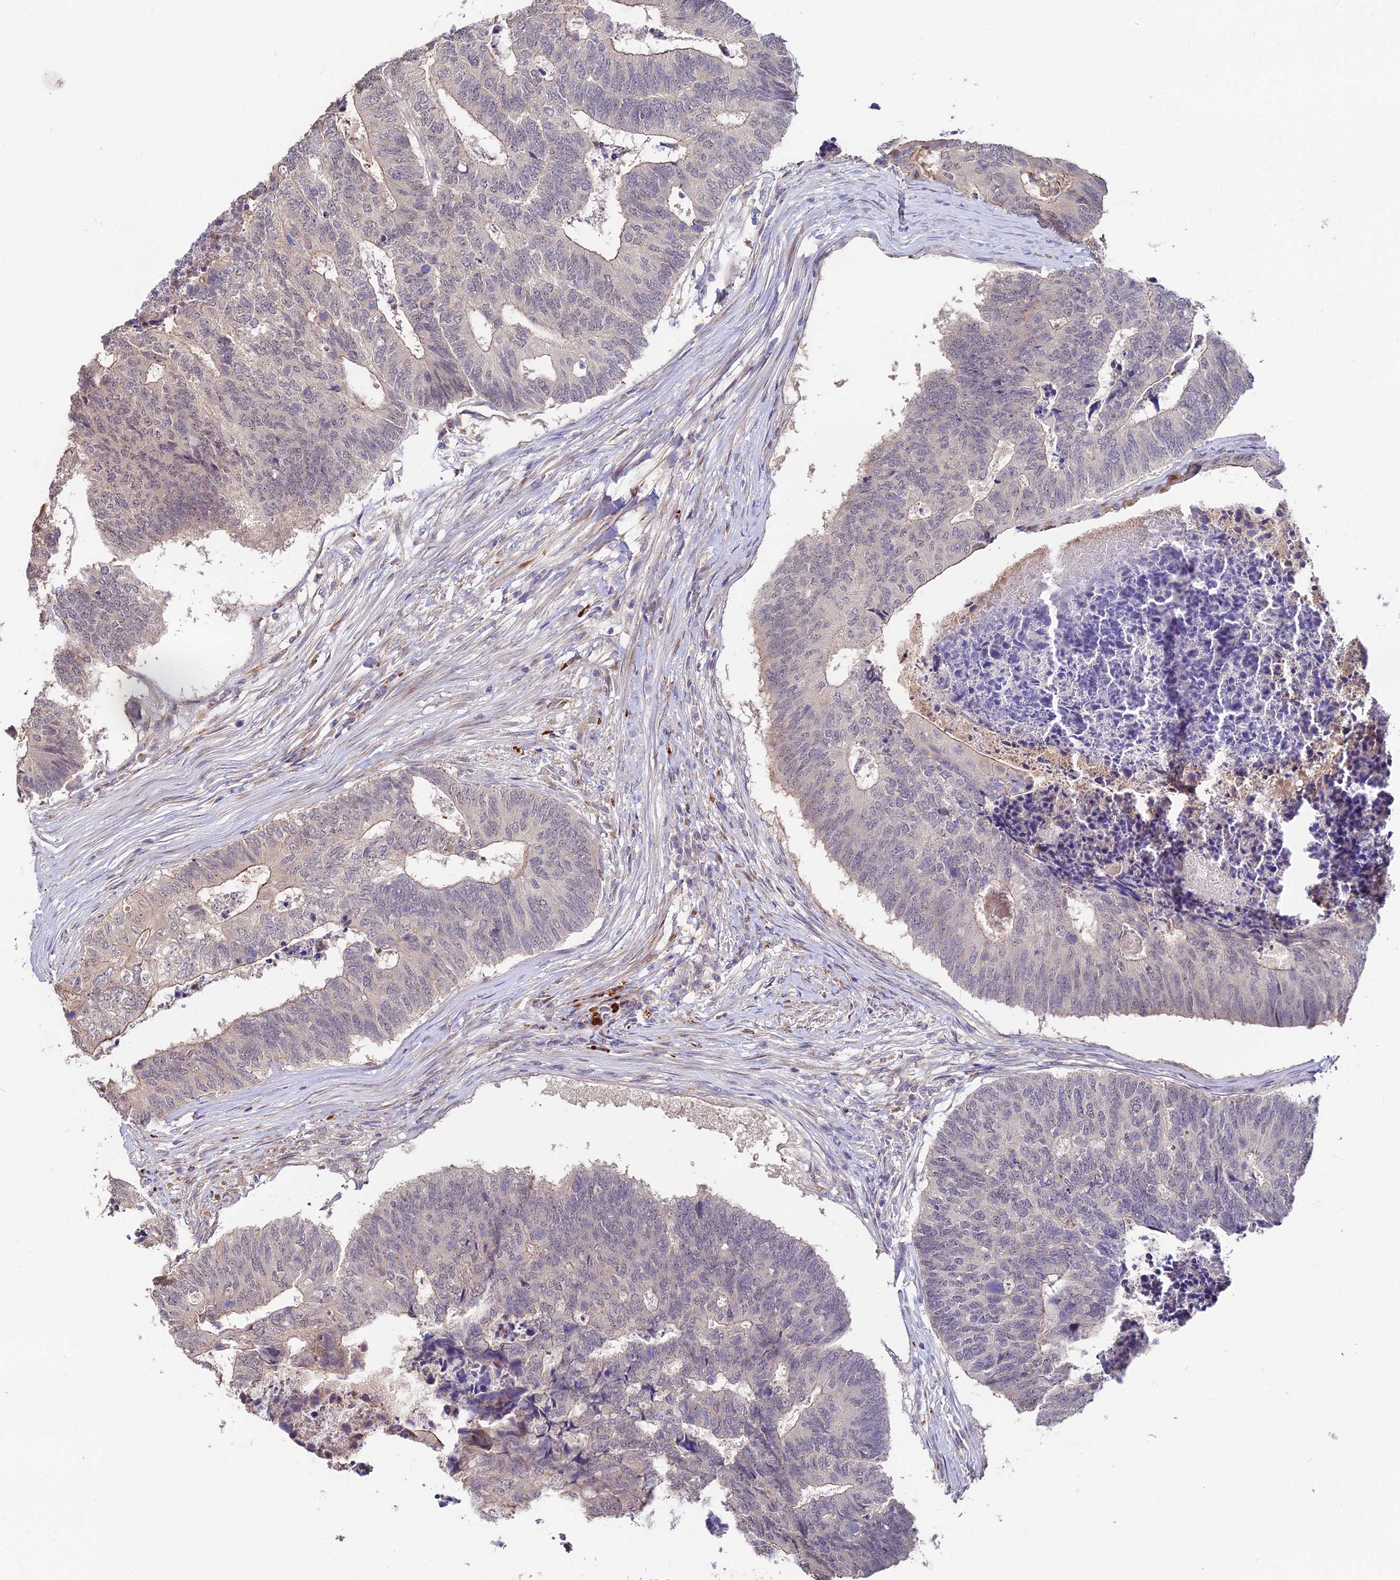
{"staining": {"intensity": "weak", "quantity": "25%-75%", "location": "cytoplasmic/membranous"}, "tissue": "colorectal cancer", "cell_type": "Tumor cells", "image_type": "cancer", "snomed": [{"axis": "morphology", "description": "Adenocarcinoma, NOS"}, {"axis": "topography", "description": "Colon"}], "caption": "Immunohistochemistry (IHC) photomicrograph of human adenocarcinoma (colorectal) stained for a protein (brown), which displays low levels of weak cytoplasmic/membranous expression in about 25%-75% of tumor cells.", "gene": "ACTR5", "patient": {"sex": "female", "age": 67}}